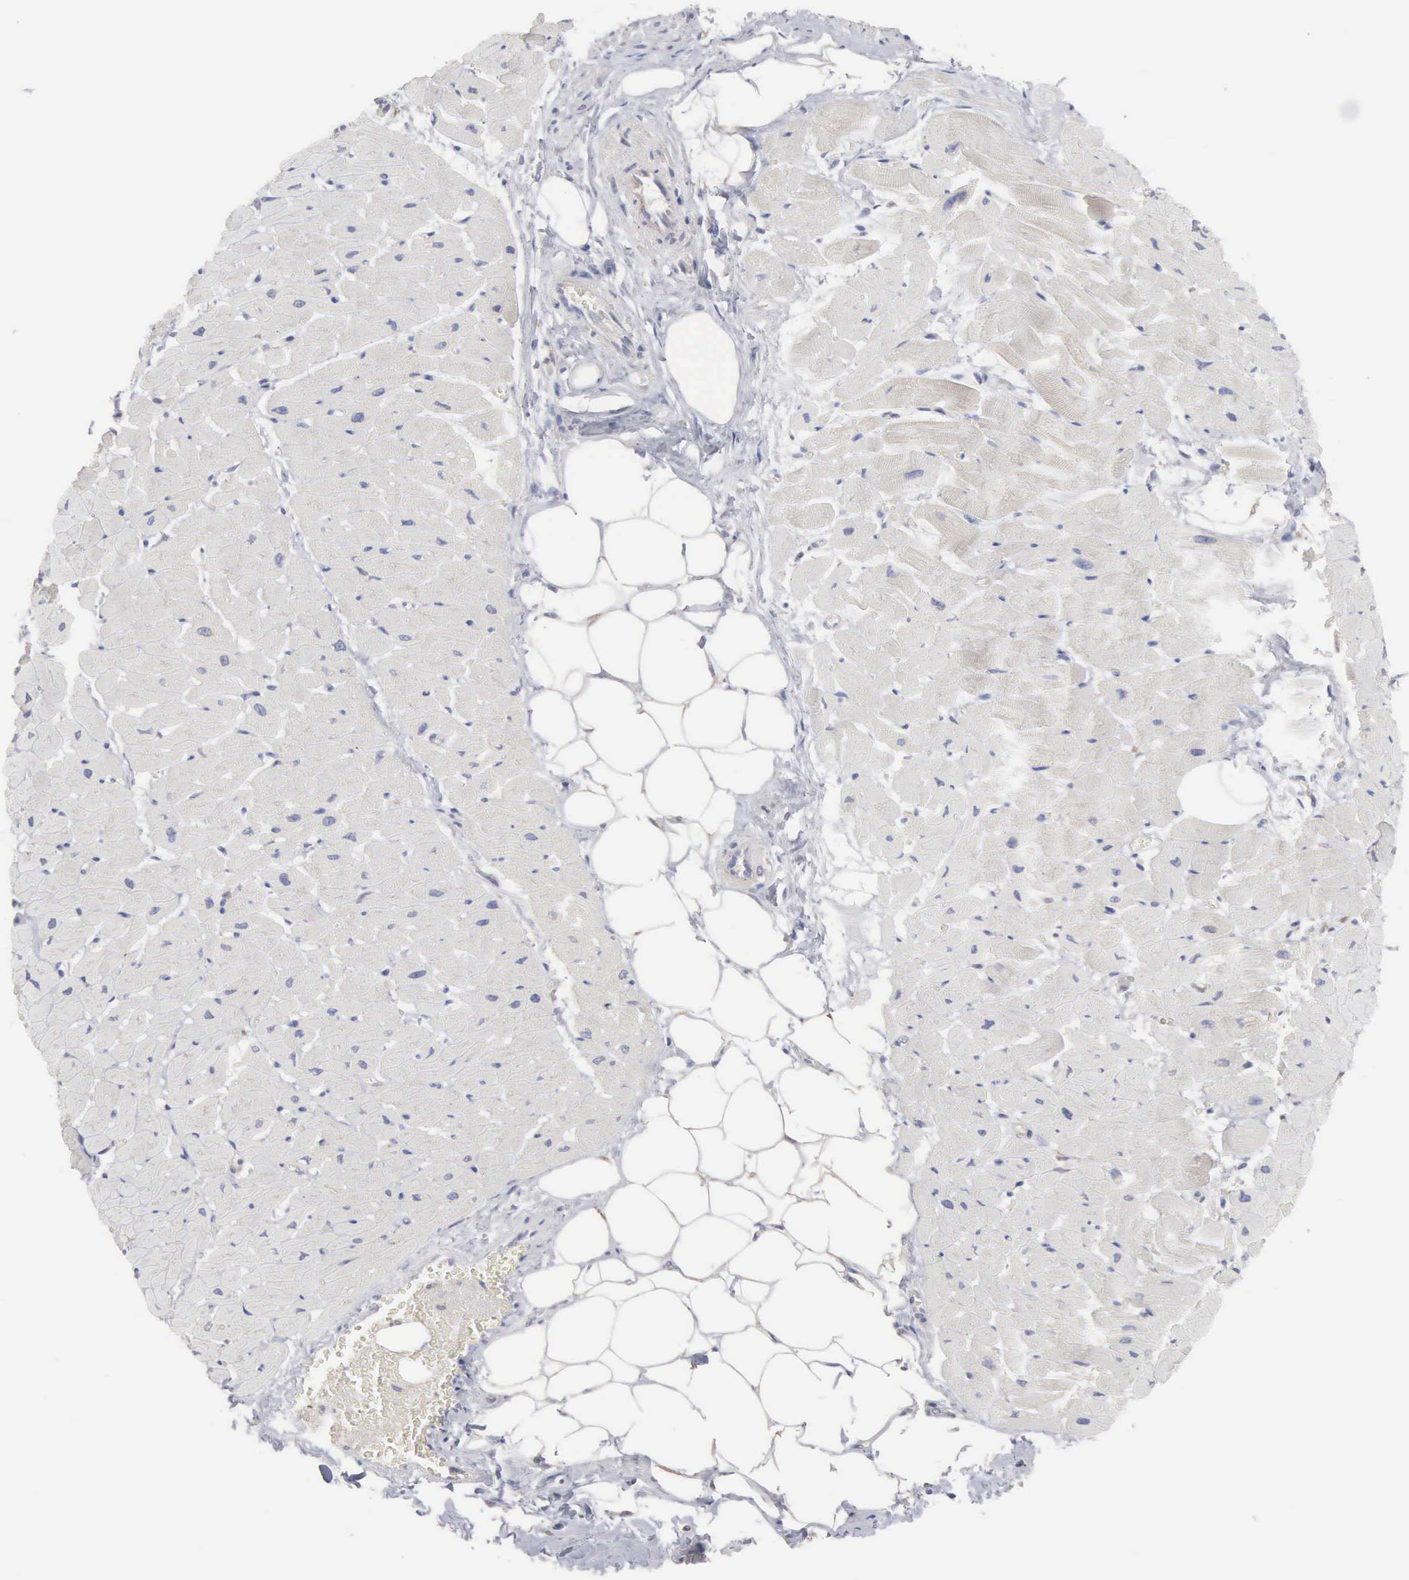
{"staining": {"intensity": "negative", "quantity": "none", "location": "none"}, "tissue": "heart muscle", "cell_type": "Cardiomyocytes", "image_type": "normal", "snomed": [{"axis": "morphology", "description": "Normal tissue, NOS"}, {"axis": "topography", "description": "Heart"}], "caption": "DAB (3,3'-diaminobenzidine) immunohistochemical staining of normal human heart muscle exhibits no significant expression in cardiomyocytes.", "gene": "MTHFD1", "patient": {"sex": "female", "age": 19}}